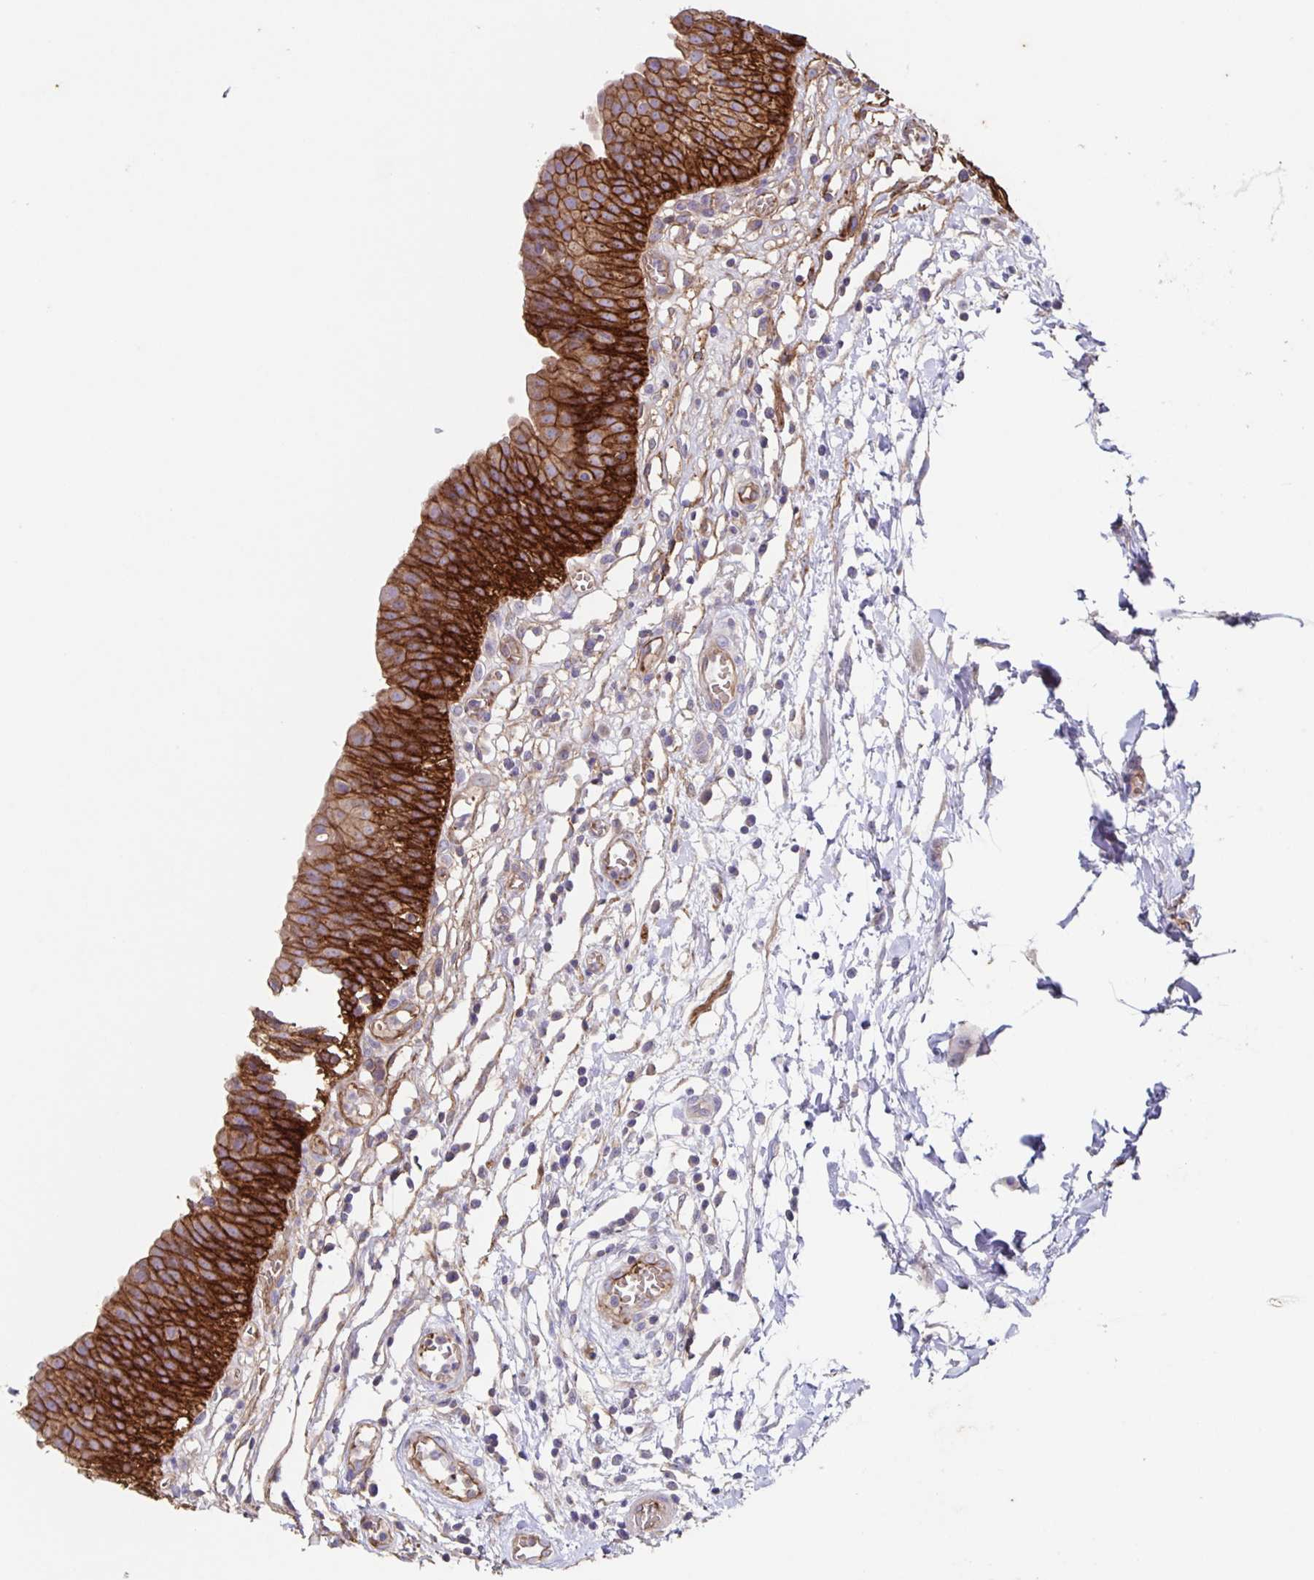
{"staining": {"intensity": "strong", "quantity": ">75%", "location": "cytoplasmic/membranous"}, "tissue": "urinary bladder", "cell_type": "Urothelial cells", "image_type": "normal", "snomed": [{"axis": "morphology", "description": "Normal tissue, NOS"}, {"axis": "topography", "description": "Urinary bladder"}], "caption": "This histopathology image shows normal urinary bladder stained with immunohistochemistry (IHC) to label a protein in brown. The cytoplasmic/membranous of urothelial cells show strong positivity for the protein. Nuclei are counter-stained blue.", "gene": "ITGA2", "patient": {"sex": "male", "age": 64}}